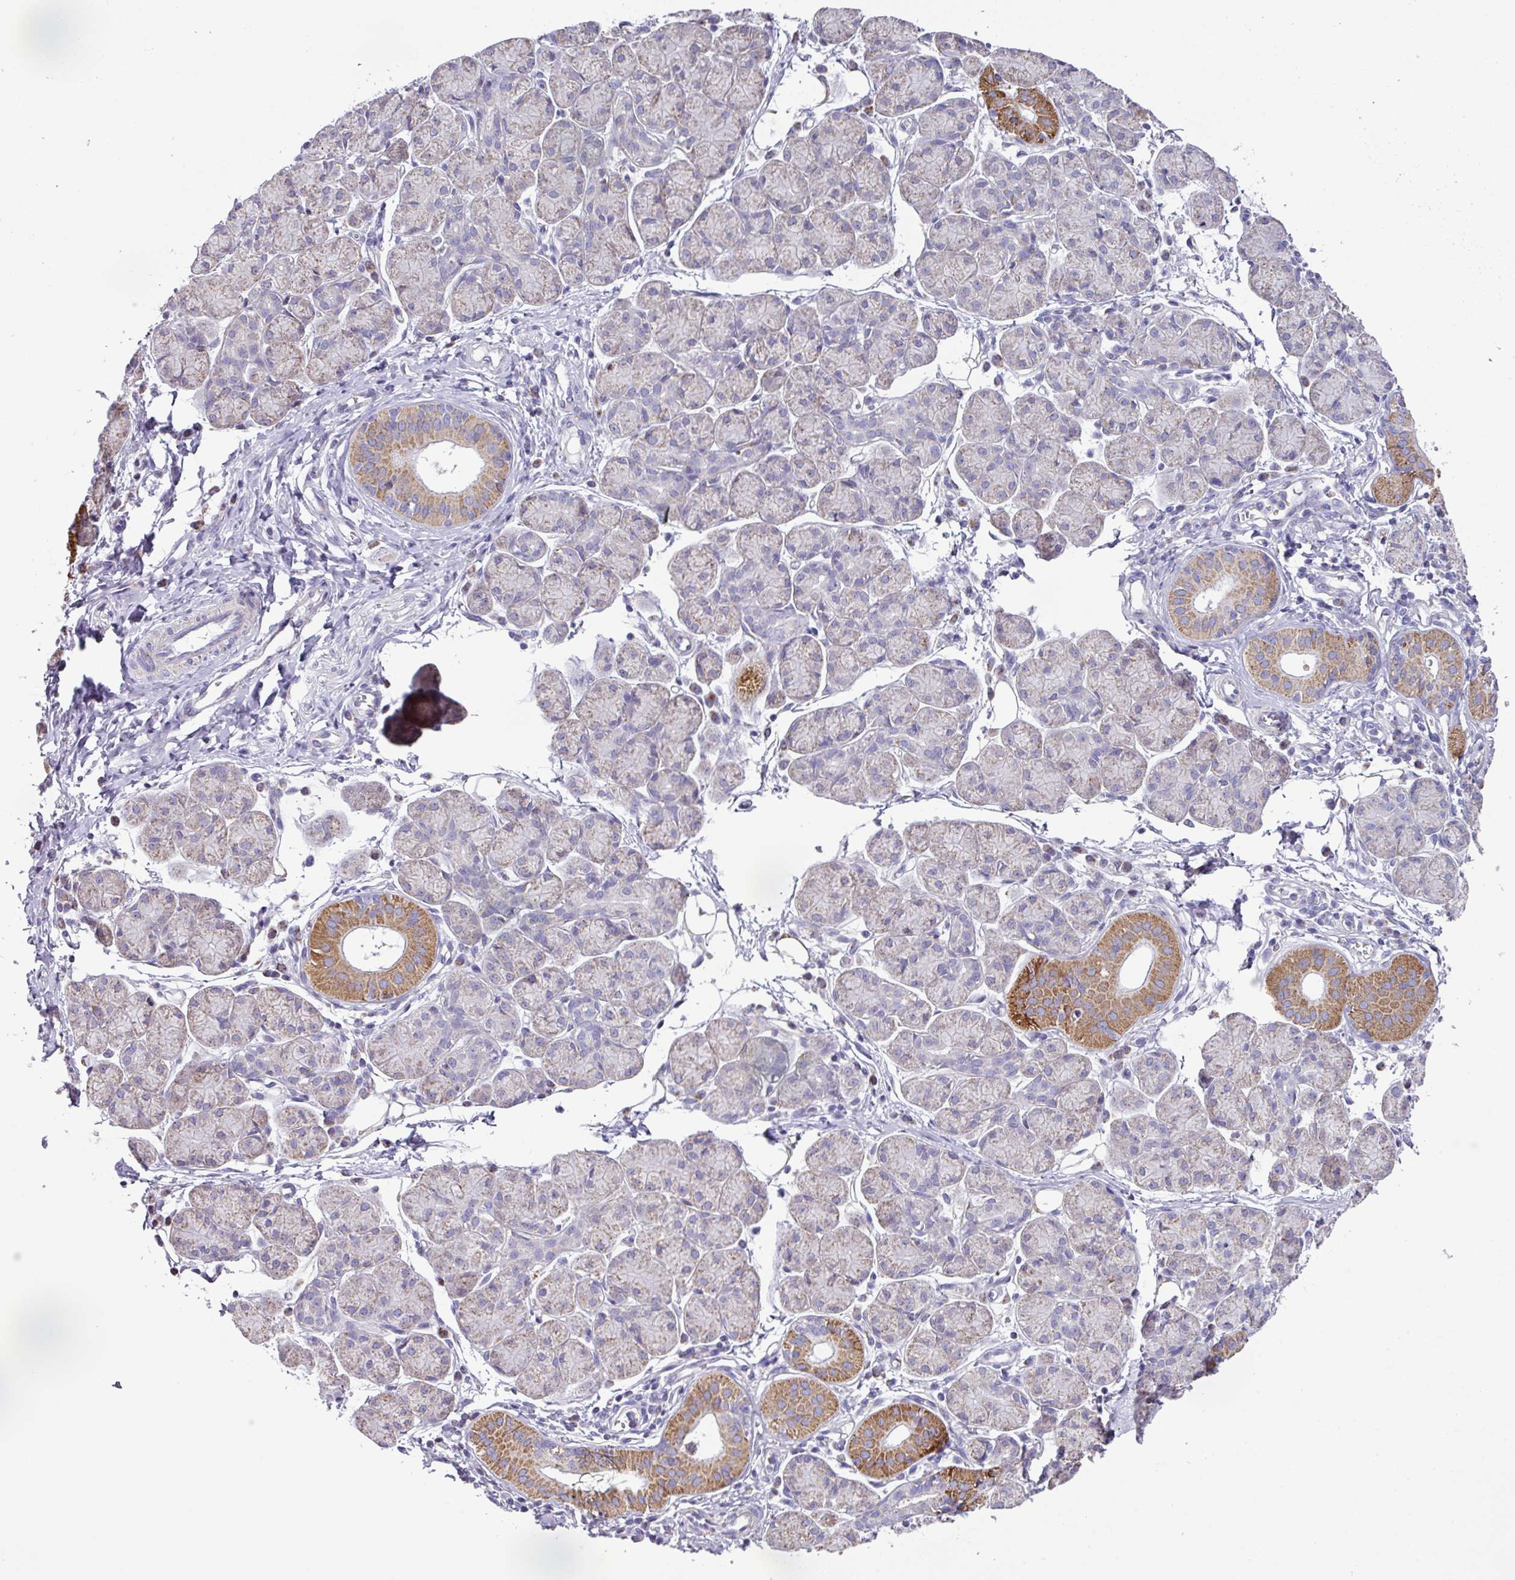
{"staining": {"intensity": "moderate", "quantity": "<25%", "location": "cytoplasmic/membranous"}, "tissue": "salivary gland", "cell_type": "Glandular cells", "image_type": "normal", "snomed": [{"axis": "morphology", "description": "Normal tissue, NOS"}, {"axis": "morphology", "description": "Inflammation, NOS"}, {"axis": "topography", "description": "Lymph node"}, {"axis": "topography", "description": "Salivary gland"}], "caption": "The photomicrograph displays a brown stain indicating the presence of a protein in the cytoplasmic/membranous of glandular cells in salivary gland.", "gene": "MT", "patient": {"sex": "male", "age": 3}}